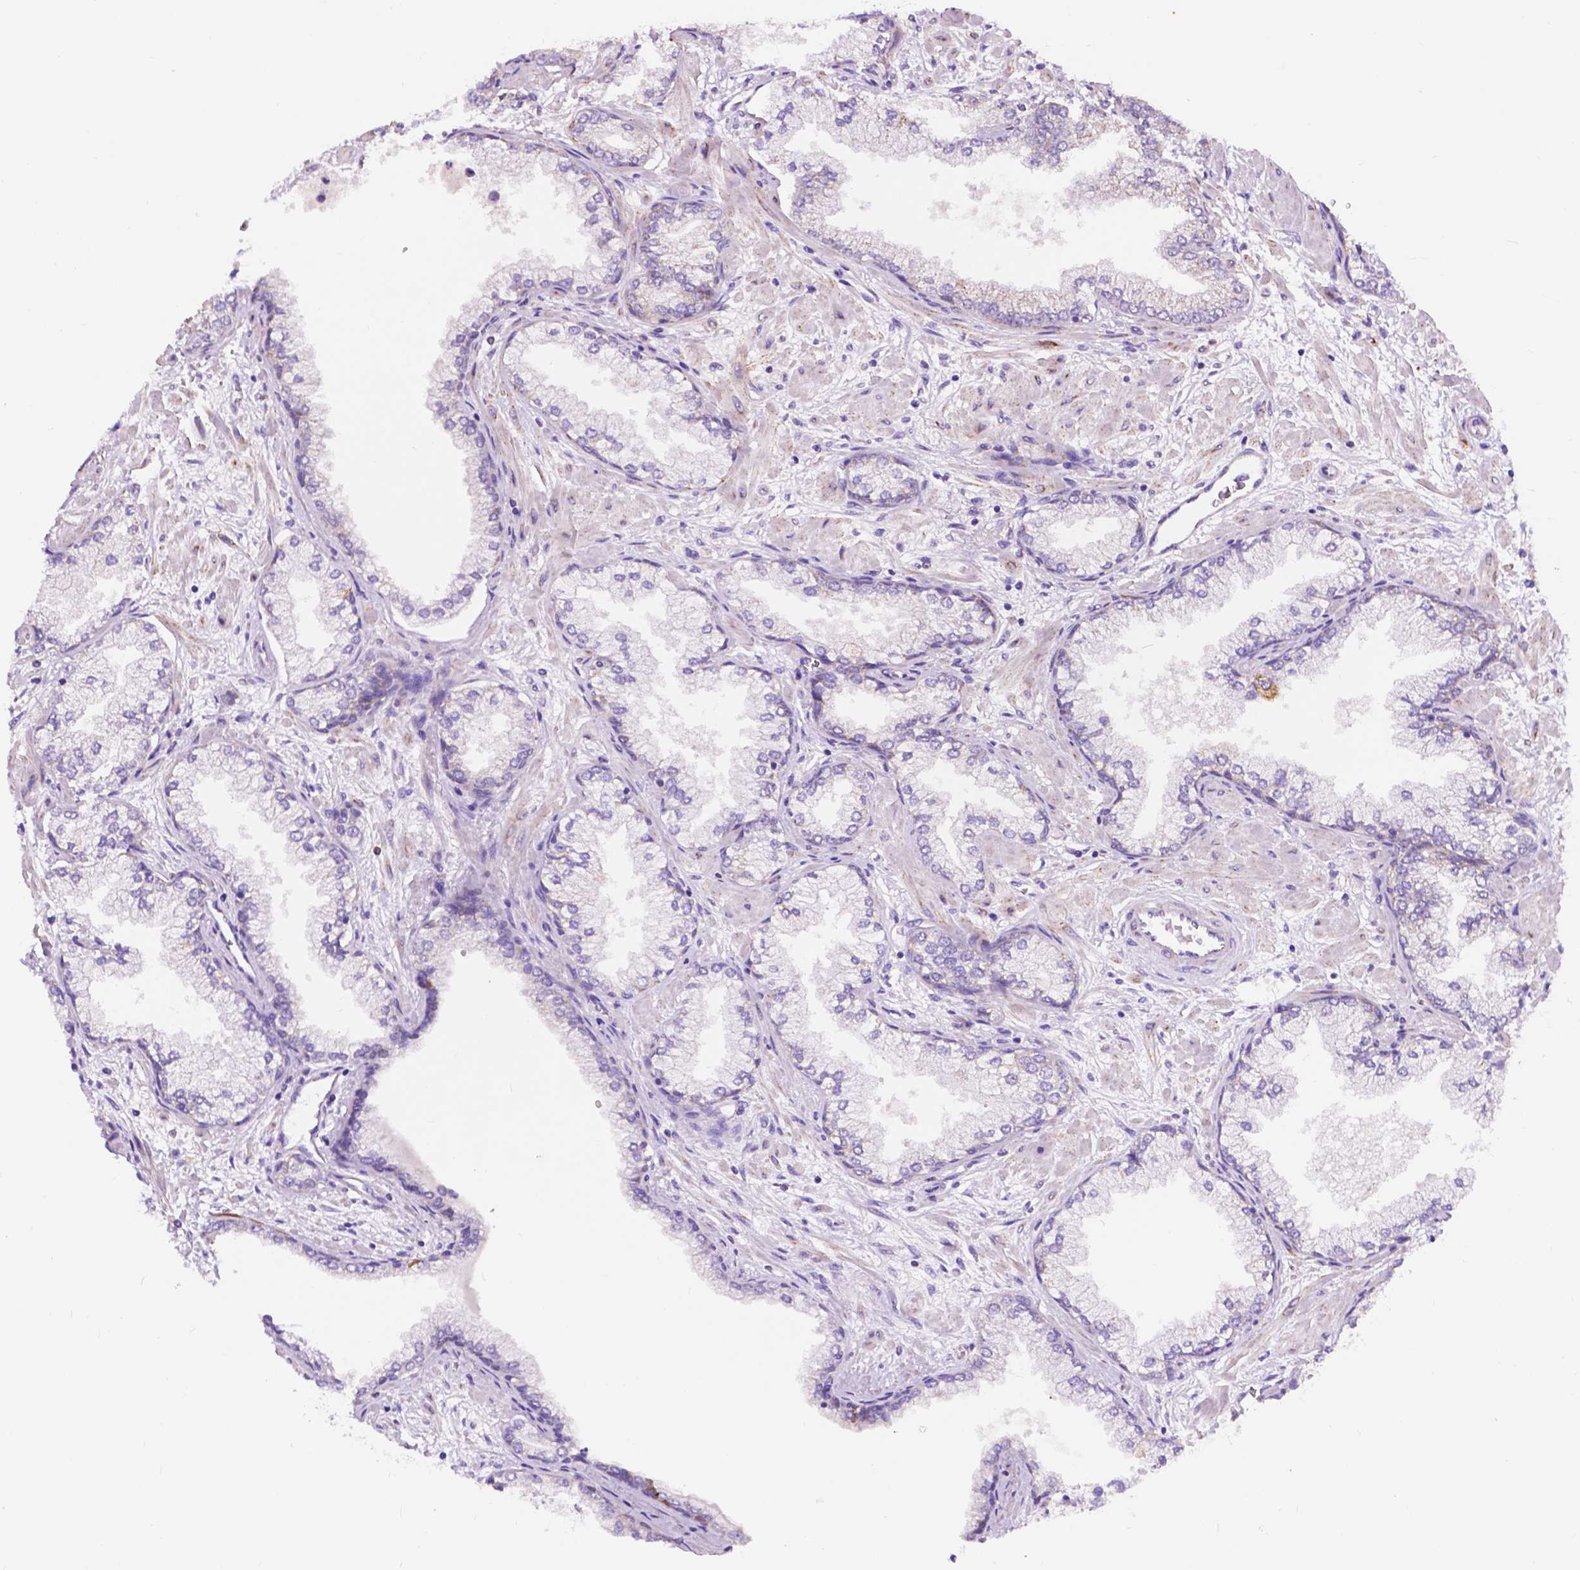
{"staining": {"intensity": "weak", "quantity": "<25%", "location": "cytoplasmic/membranous"}, "tissue": "prostate cancer", "cell_type": "Tumor cells", "image_type": "cancer", "snomed": [{"axis": "morphology", "description": "Adenocarcinoma, Low grade"}, {"axis": "topography", "description": "Prostate"}], "caption": "The immunohistochemistry micrograph has no significant positivity in tumor cells of prostate cancer tissue.", "gene": "TRPV5", "patient": {"sex": "male", "age": 55}}